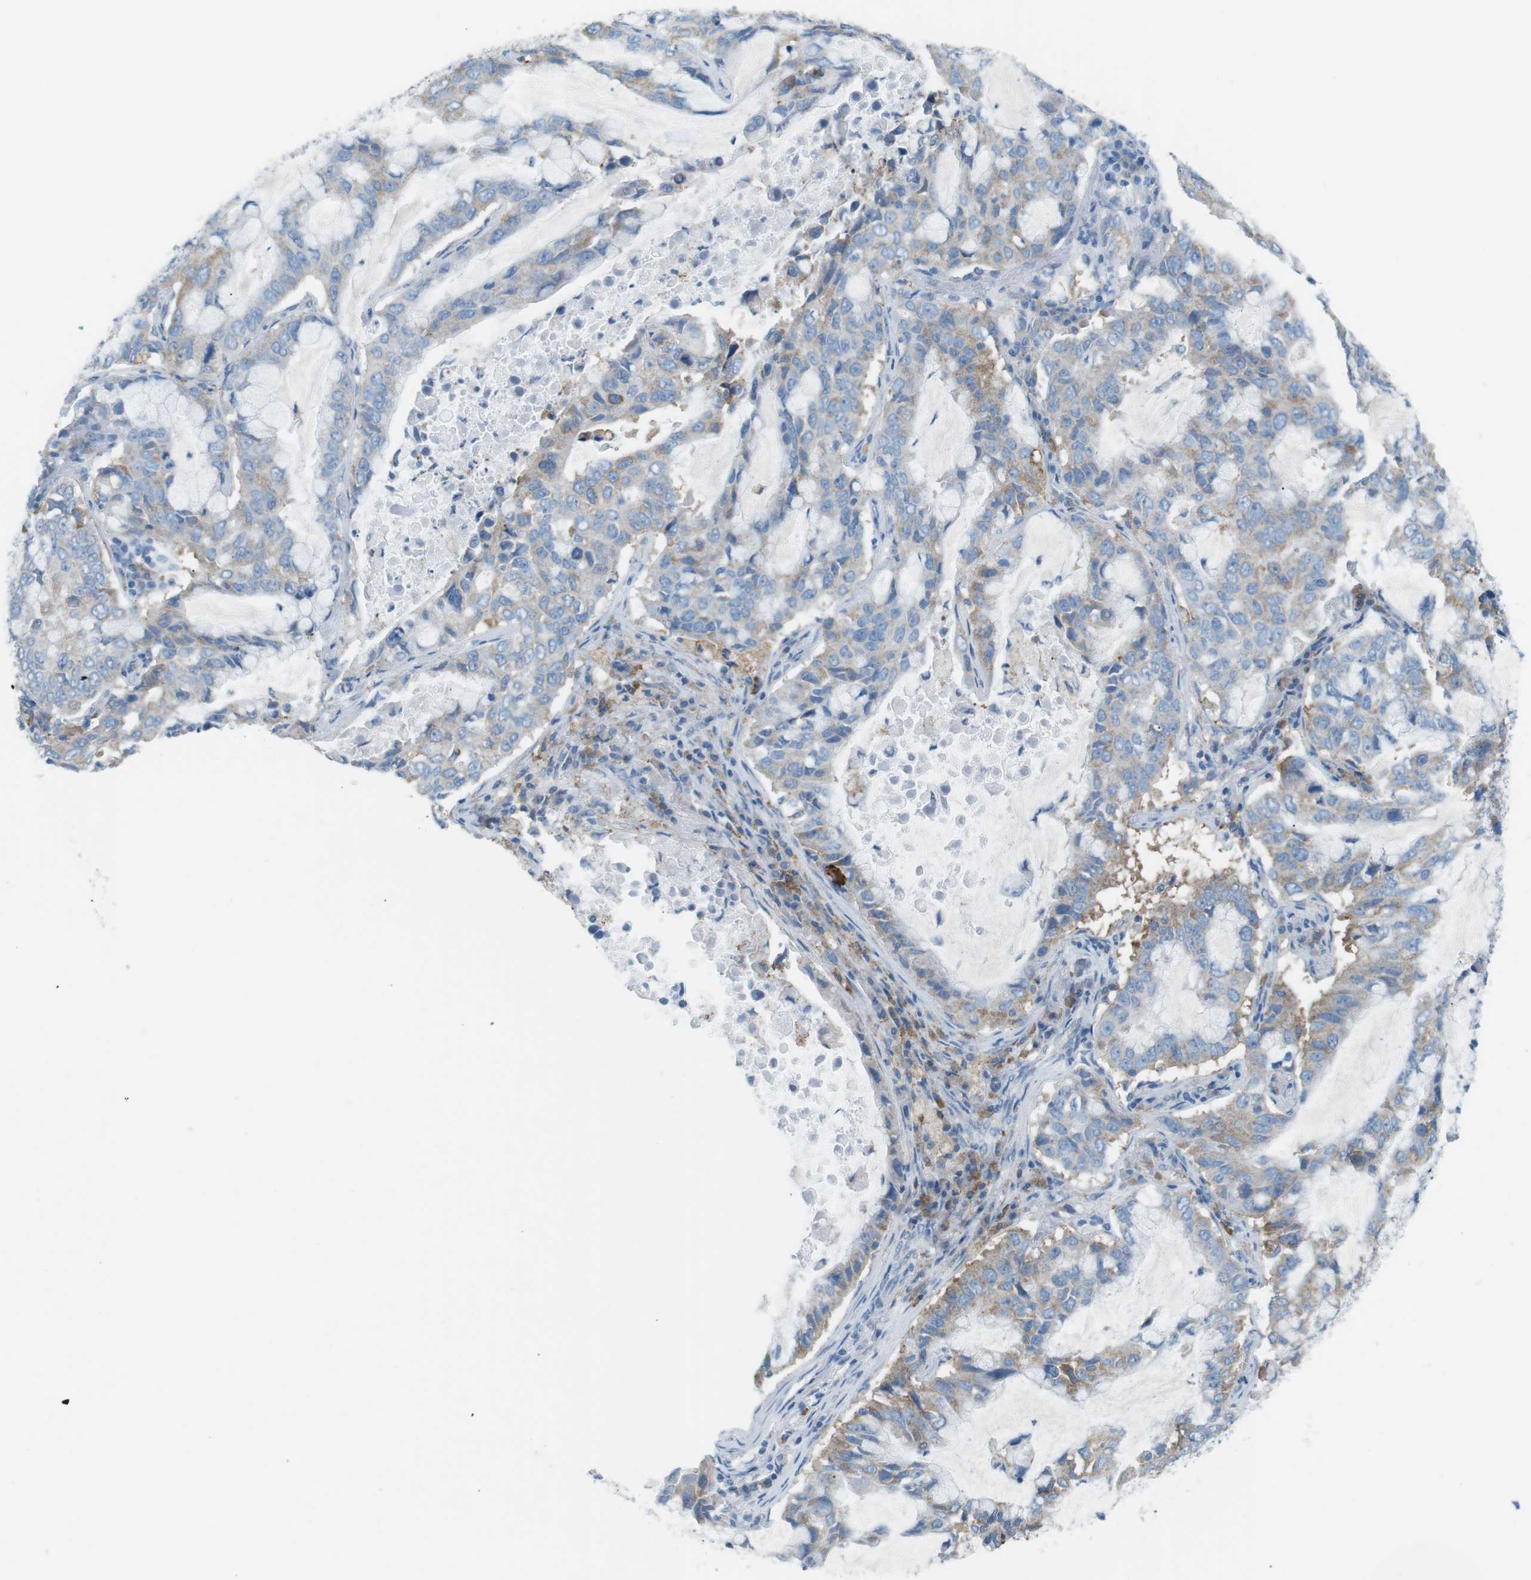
{"staining": {"intensity": "moderate", "quantity": "<25%", "location": "cytoplasmic/membranous"}, "tissue": "lung cancer", "cell_type": "Tumor cells", "image_type": "cancer", "snomed": [{"axis": "morphology", "description": "Adenocarcinoma, NOS"}, {"axis": "topography", "description": "Lung"}], "caption": "Tumor cells exhibit moderate cytoplasmic/membranous positivity in about <25% of cells in adenocarcinoma (lung).", "gene": "VAMP1", "patient": {"sex": "male", "age": 64}}